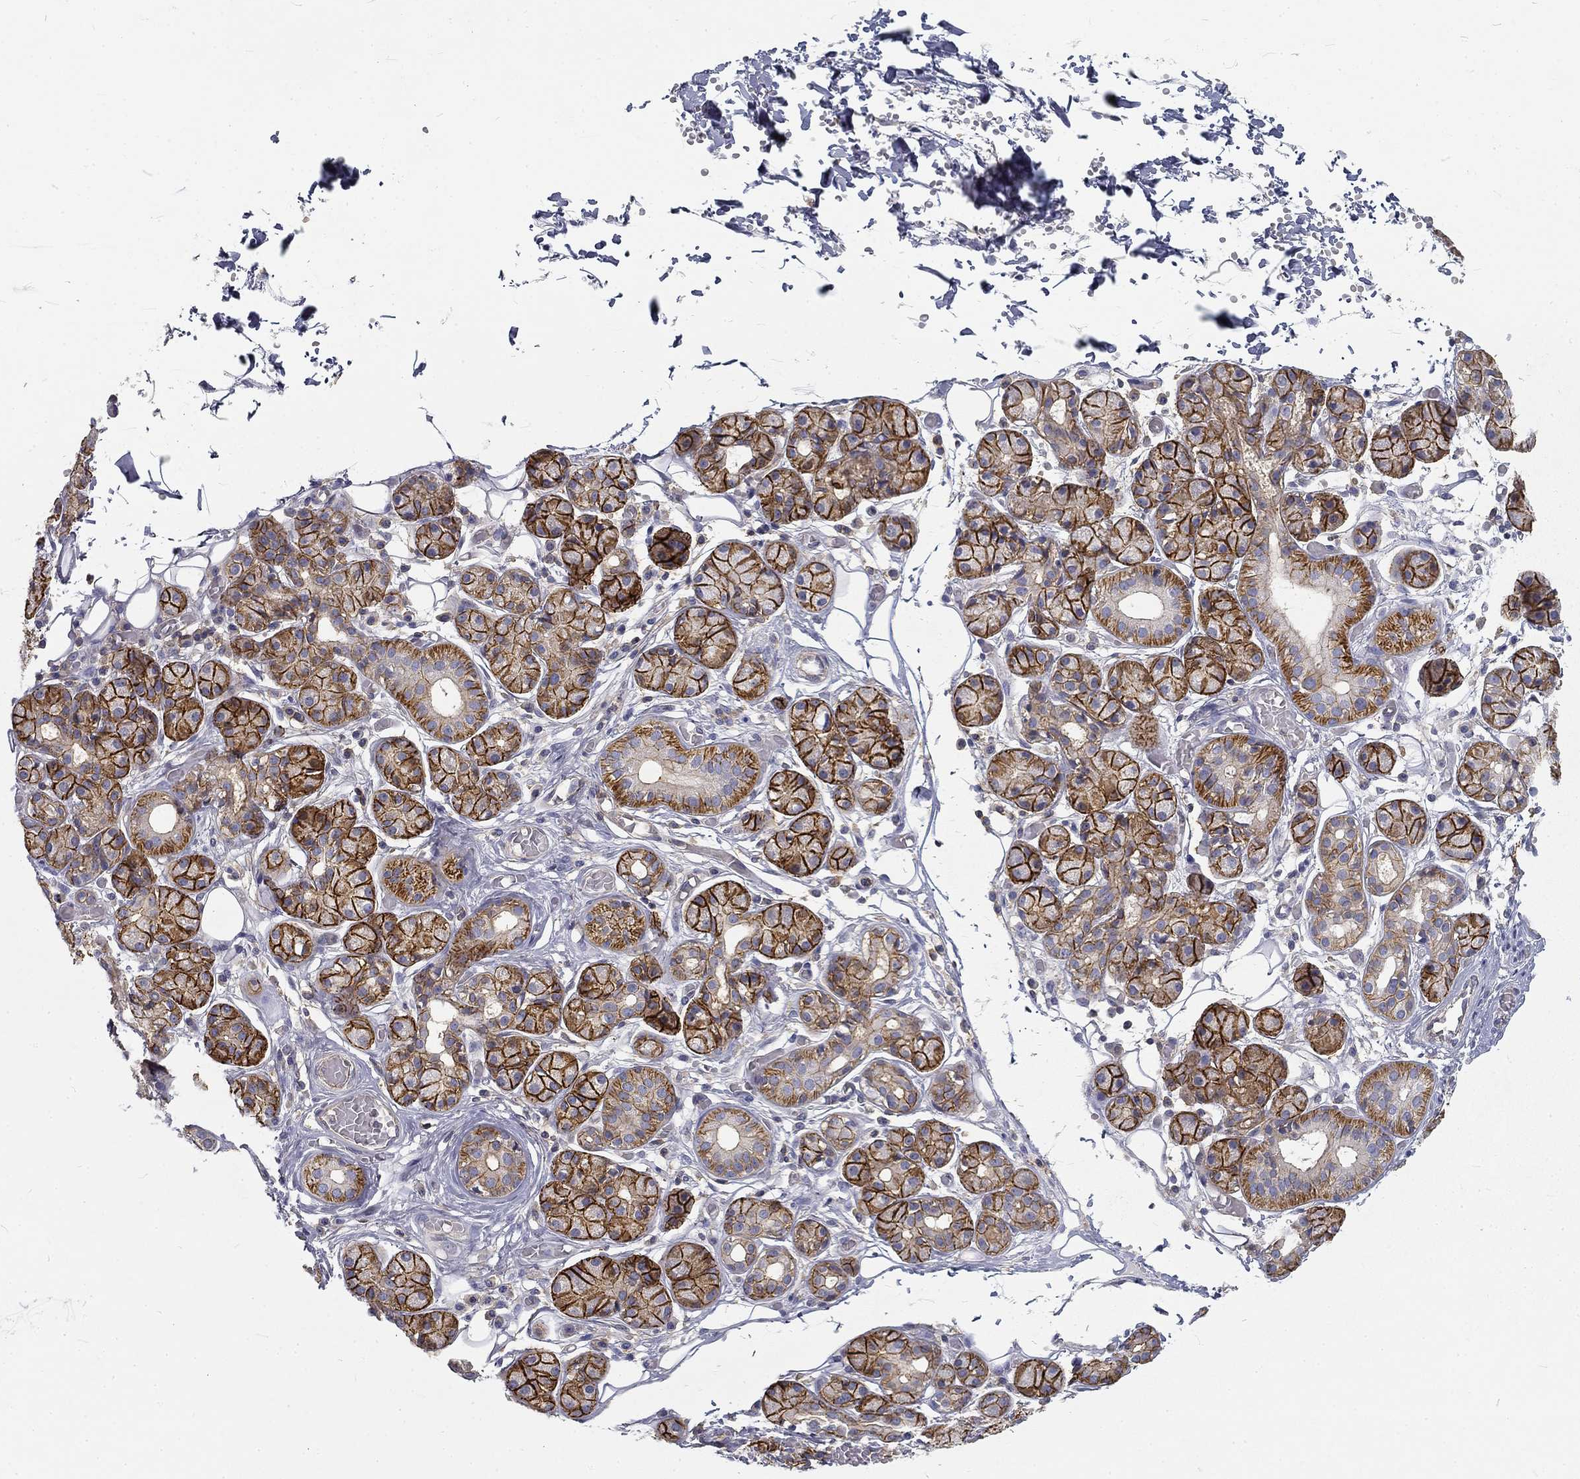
{"staining": {"intensity": "strong", "quantity": ">75%", "location": "cytoplasmic/membranous"}, "tissue": "salivary gland", "cell_type": "Glandular cells", "image_type": "normal", "snomed": [{"axis": "morphology", "description": "Normal tissue, NOS"}, {"axis": "topography", "description": "Salivary gland"}, {"axis": "topography", "description": "Peripheral nerve tissue"}], "caption": "Salivary gland stained for a protein (brown) displays strong cytoplasmic/membranous positive expression in approximately >75% of glandular cells.", "gene": "MTMR11", "patient": {"sex": "male", "age": 71}}